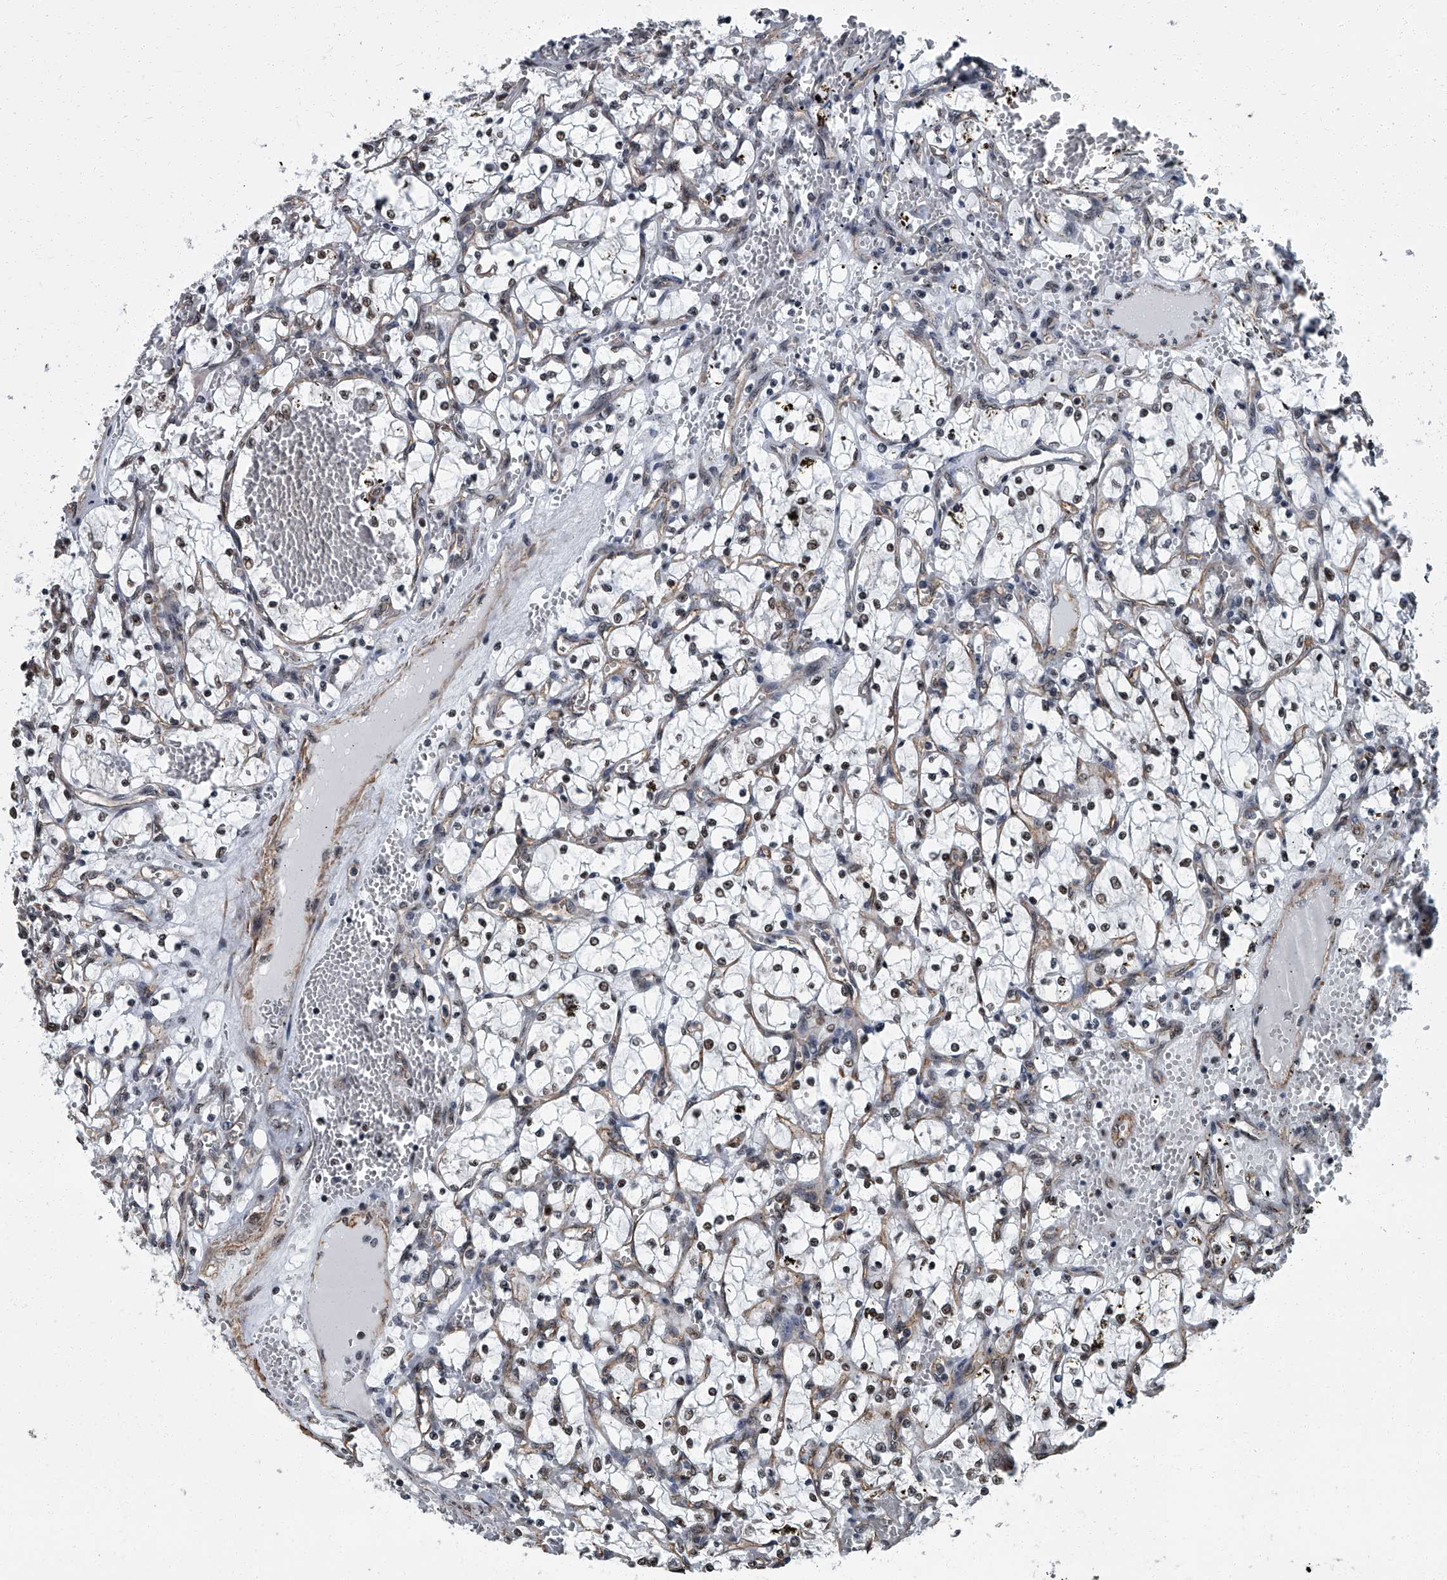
{"staining": {"intensity": "moderate", "quantity": "25%-75%", "location": "nuclear"}, "tissue": "renal cancer", "cell_type": "Tumor cells", "image_type": "cancer", "snomed": [{"axis": "morphology", "description": "Adenocarcinoma, NOS"}, {"axis": "topography", "description": "Kidney"}], "caption": "There is medium levels of moderate nuclear positivity in tumor cells of adenocarcinoma (renal), as demonstrated by immunohistochemical staining (brown color).", "gene": "ZNF518B", "patient": {"sex": "female", "age": 69}}